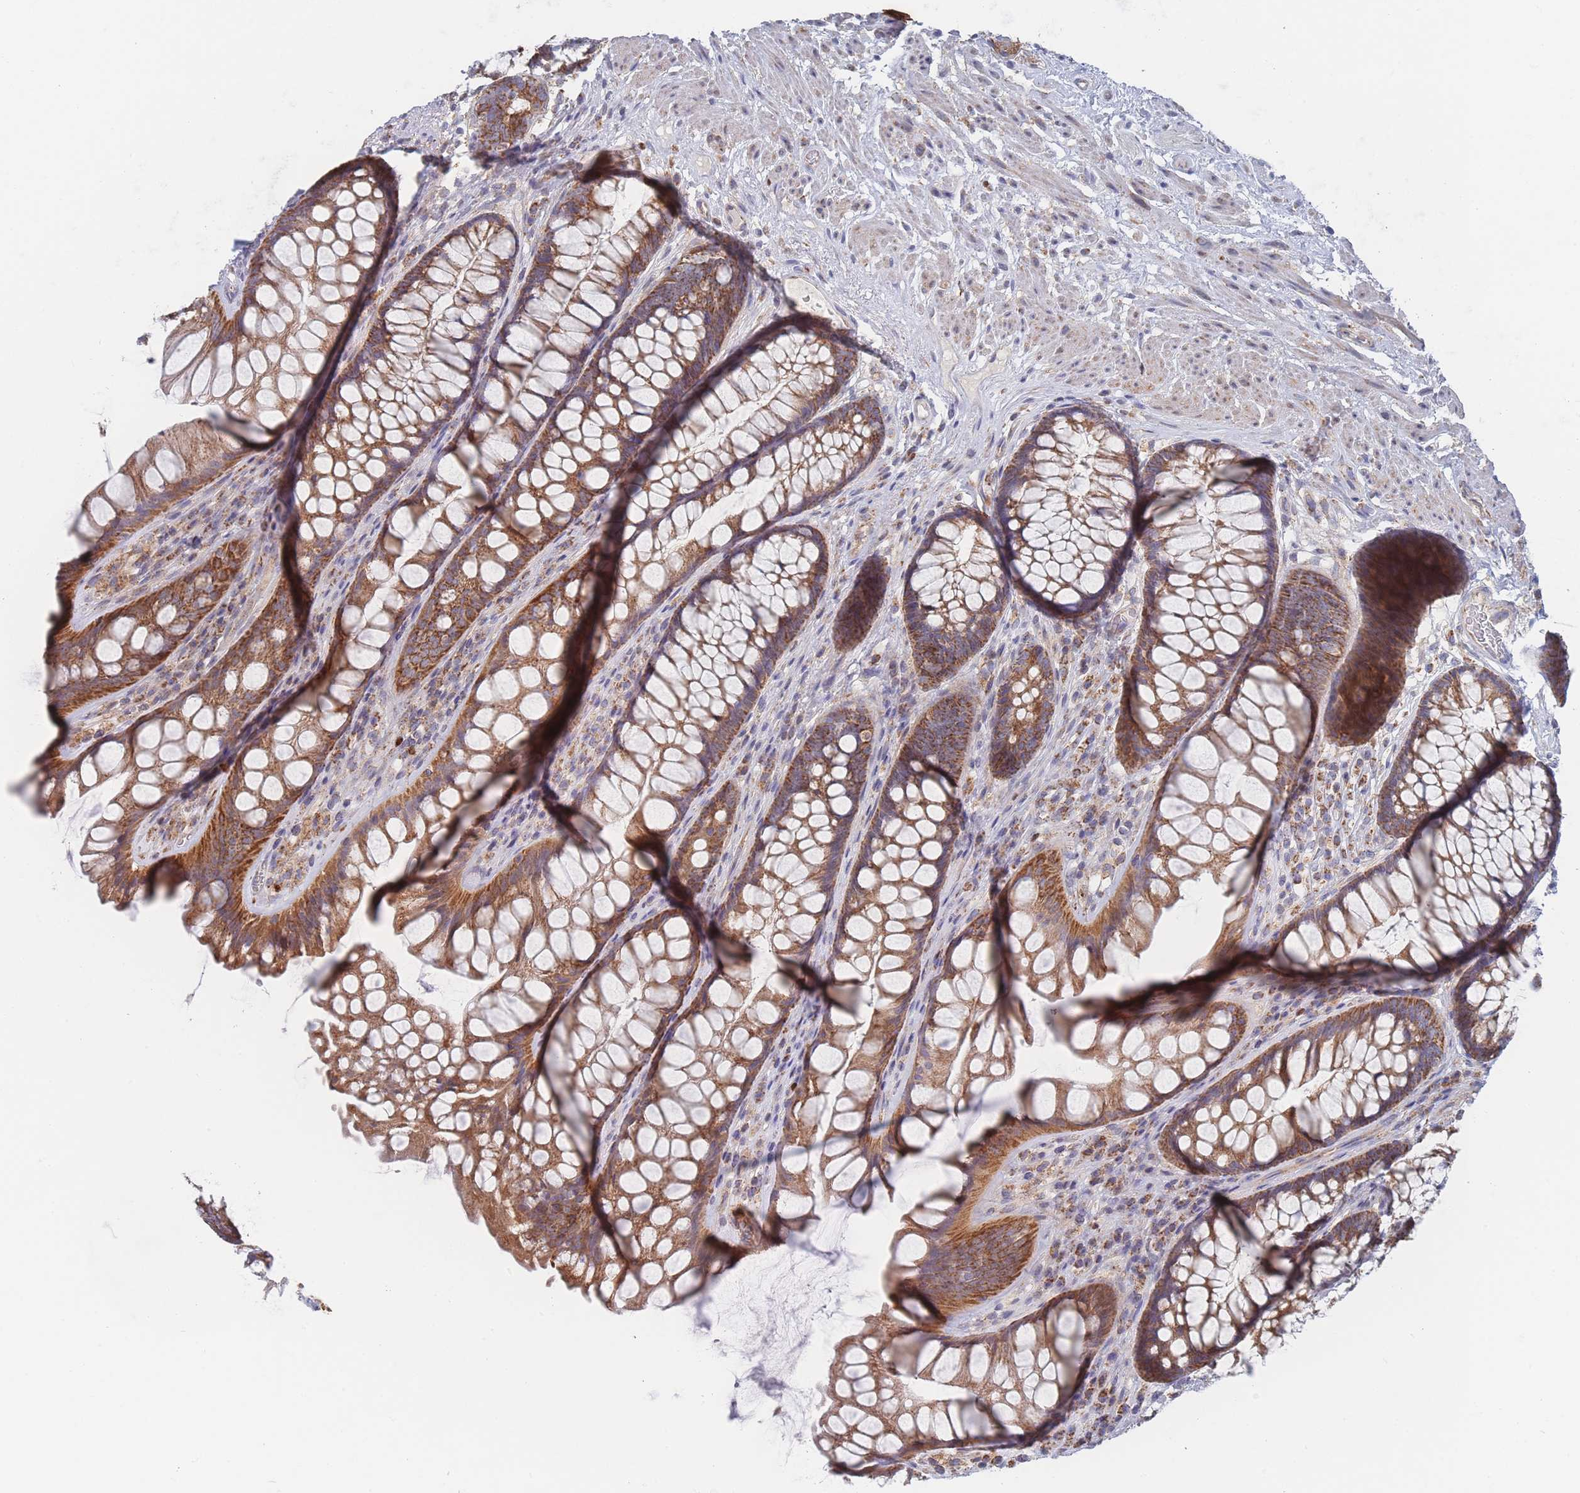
{"staining": {"intensity": "moderate", "quantity": ">75%", "location": "cytoplasmic/membranous"}, "tissue": "rectum", "cell_type": "Glandular cells", "image_type": "normal", "snomed": [{"axis": "morphology", "description": "Normal tissue, NOS"}, {"axis": "topography", "description": "Rectum"}], "caption": "Immunohistochemistry (DAB (3,3'-diaminobenzidine)) staining of unremarkable rectum demonstrates moderate cytoplasmic/membranous protein staining in about >75% of glandular cells.", "gene": "IKZF4", "patient": {"sex": "male", "age": 74}}